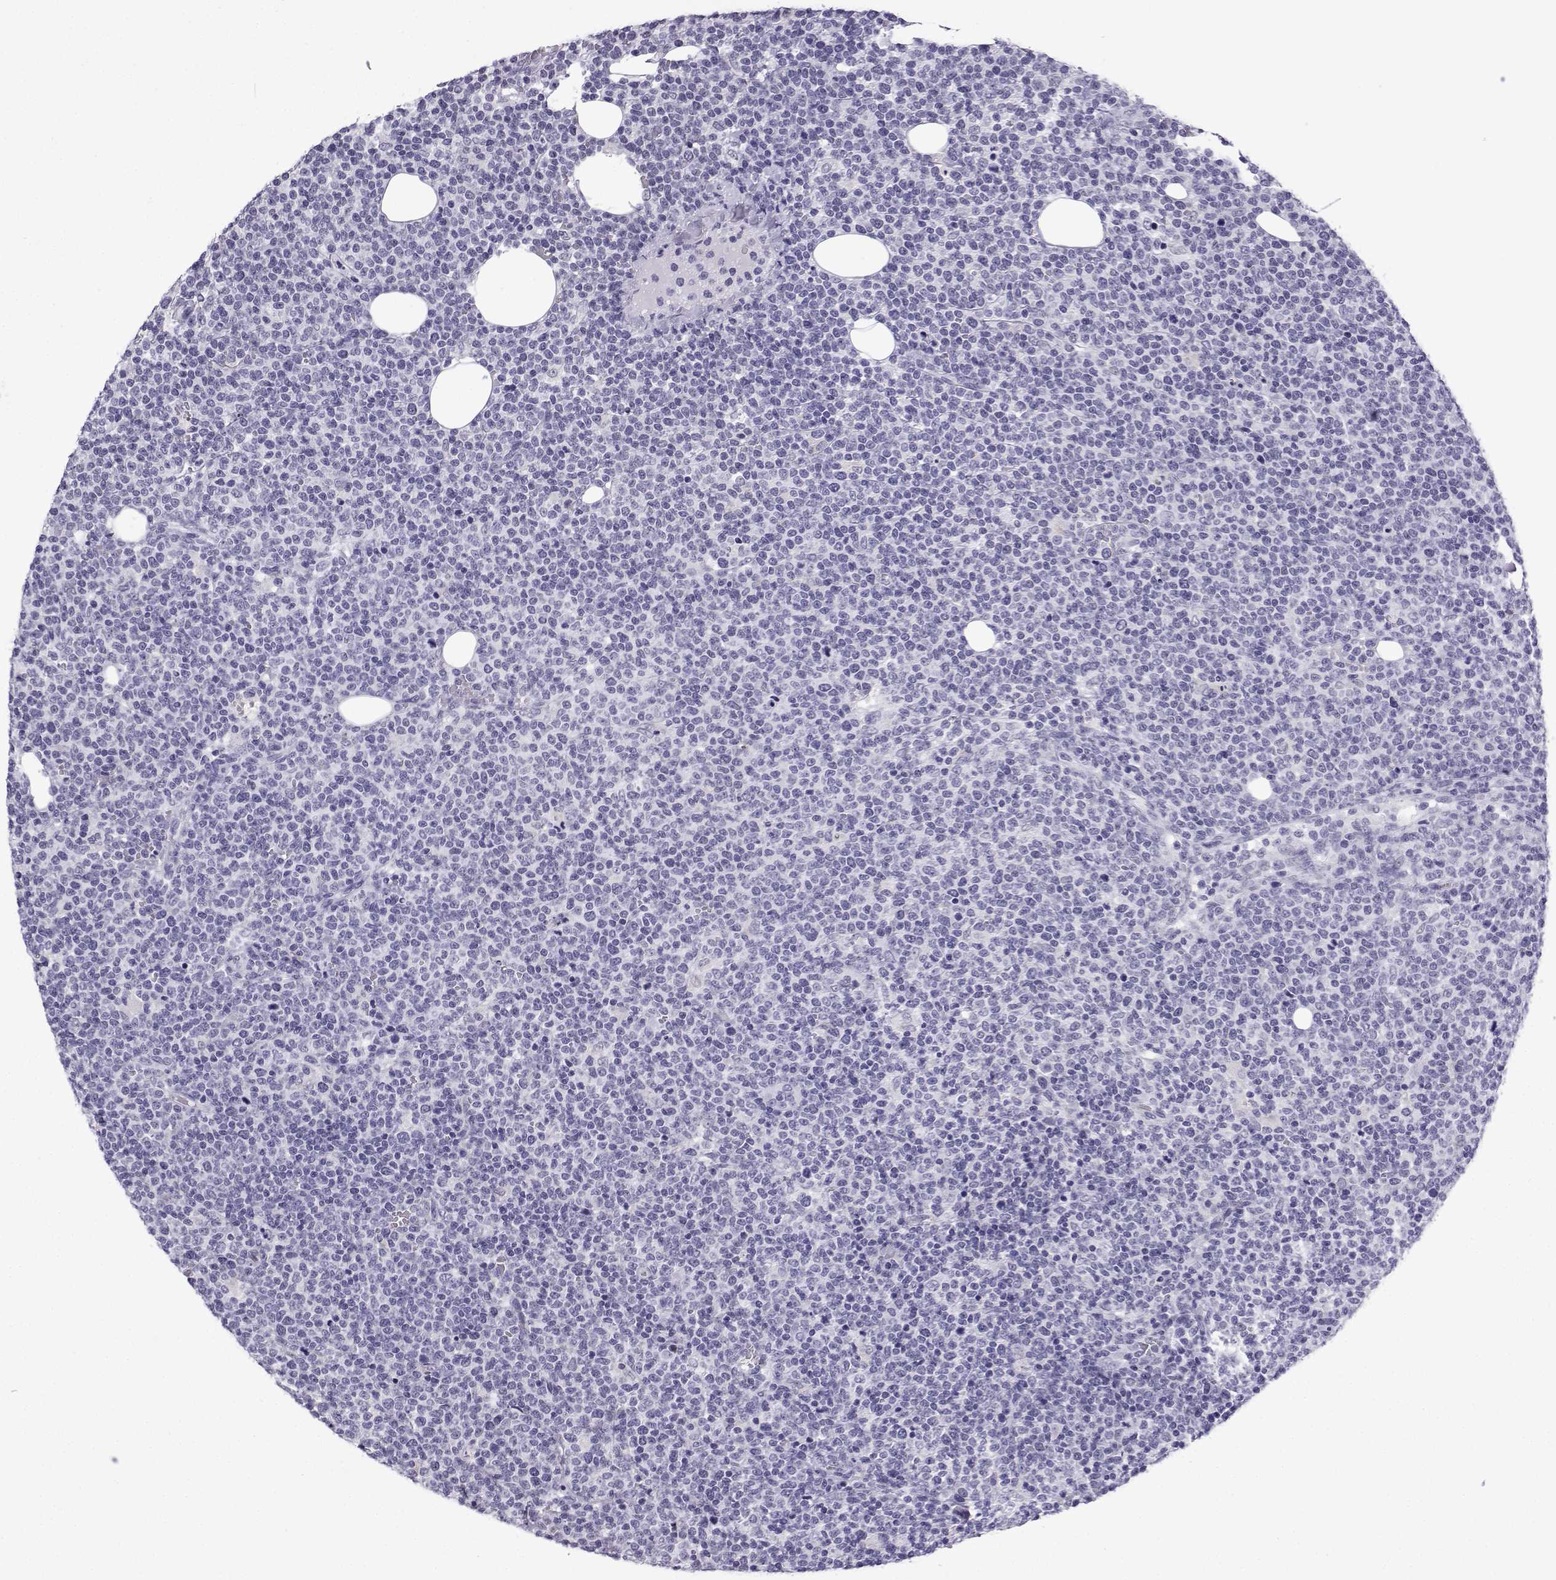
{"staining": {"intensity": "negative", "quantity": "none", "location": "none"}, "tissue": "lymphoma", "cell_type": "Tumor cells", "image_type": "cancer", "snomed": [{"axis": "morphology", "description": "Malignant lymphoma, non-Hodgkin's type, High grade"}, {"axis": "topography", "description": "Lymph node"}], "caption": "The histopathology image displays no staining of tumor cells in malignant lymphoma, non-Hodgkin's type (high-grade).", "gene": "MRGBP", "patient": {"sex": "male", "age": 61}}